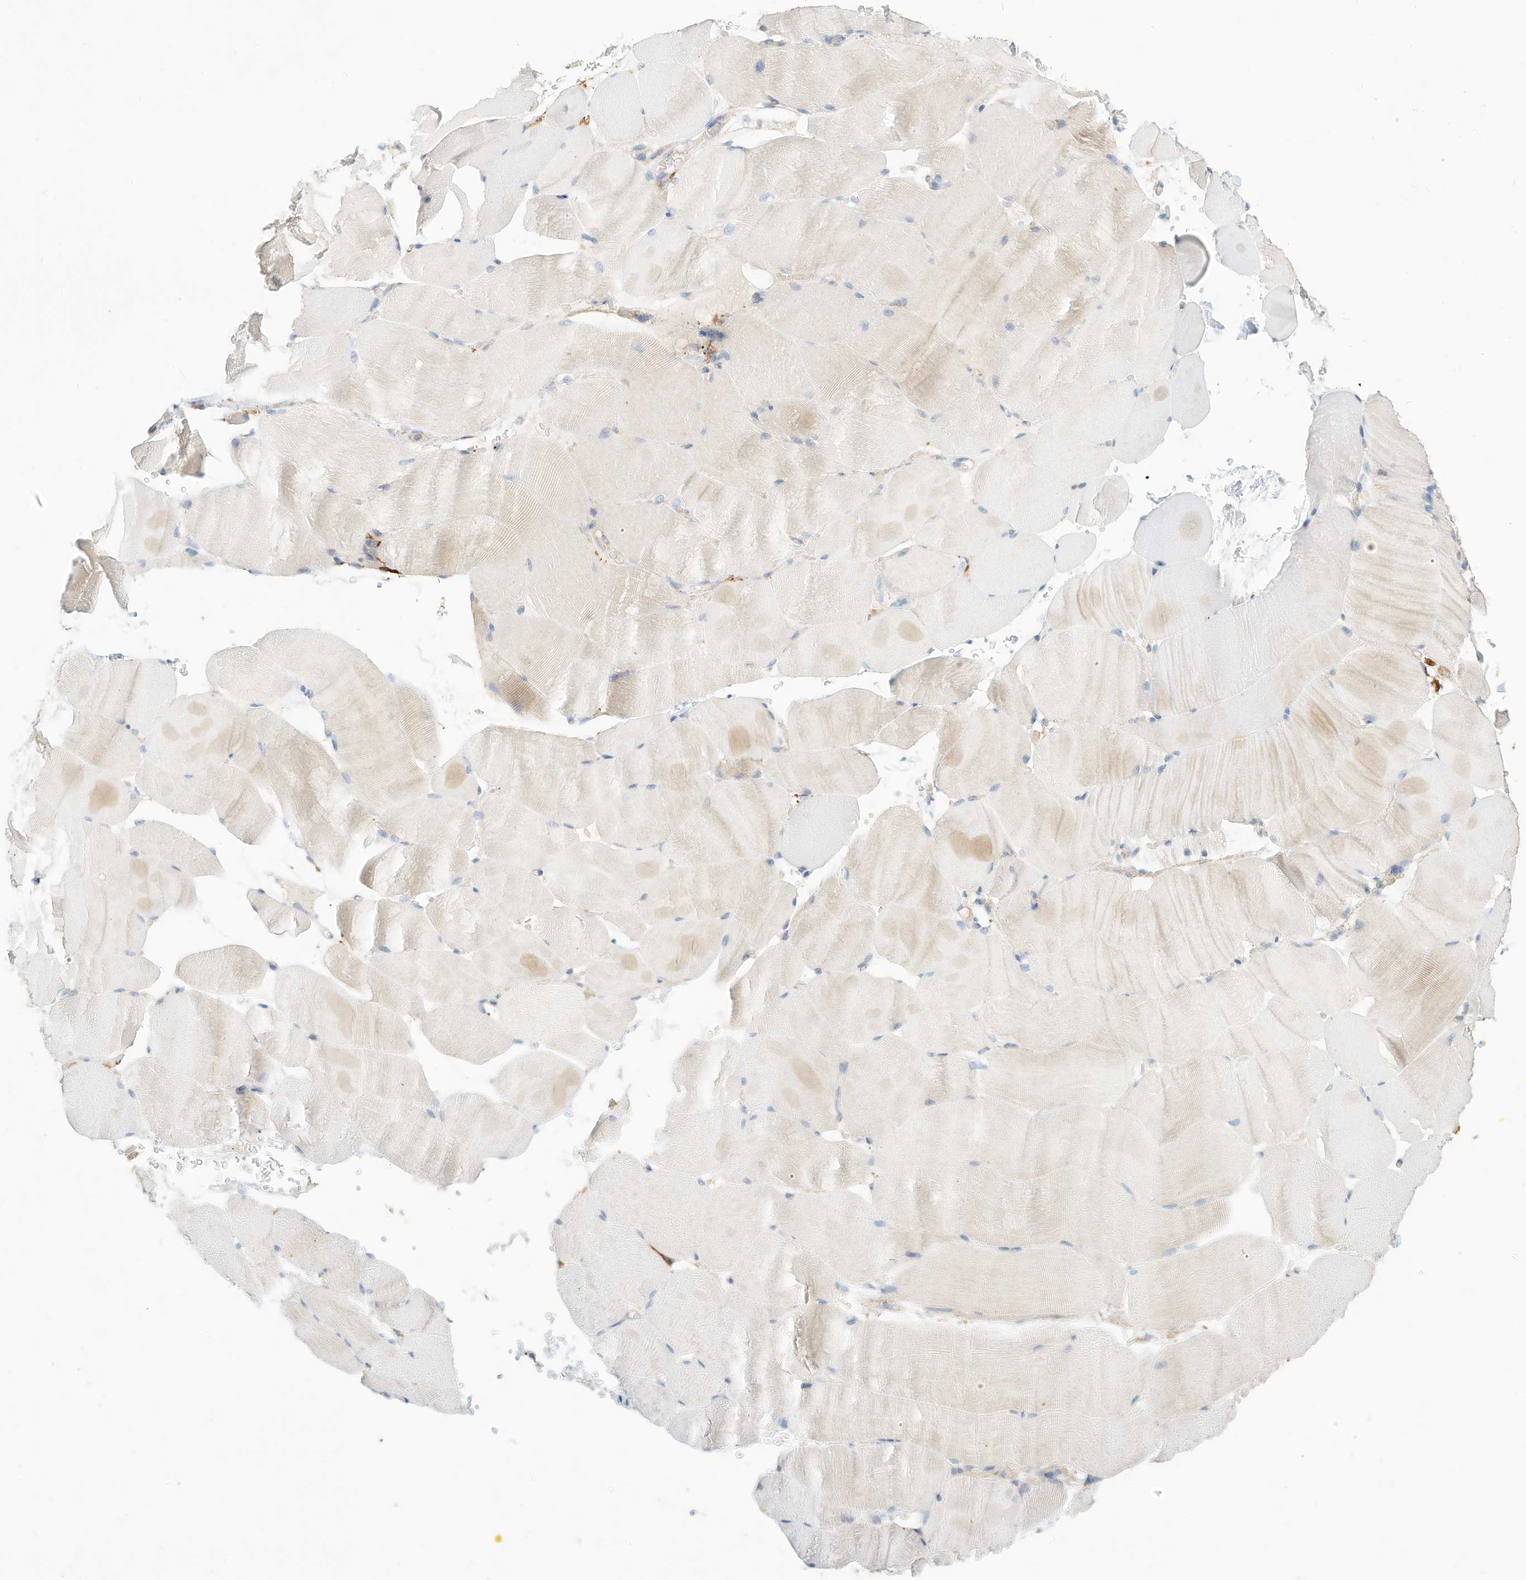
{"staining": {"intensity": "negative", "quantity": "none", "location": "none"}, "tissue": "skeletal muscle", "cell_type": "Myocytes", "image_type": "normal", "snomed": [{"axis": "morphology", "description": "Normal tissue, NOS"}, {"axis": "topography", "description": "Skeletal muscle"}, {"axis": "topography", "description": "Parathyroid gland"}], "caption": "High power microscopy photomicrograph of an IHC photomicrograph of benign skeletal muscle, revealing no significant expression in myocytes.", "gene": "RHOH", "patient": {"sex": "female", "age": 37}}